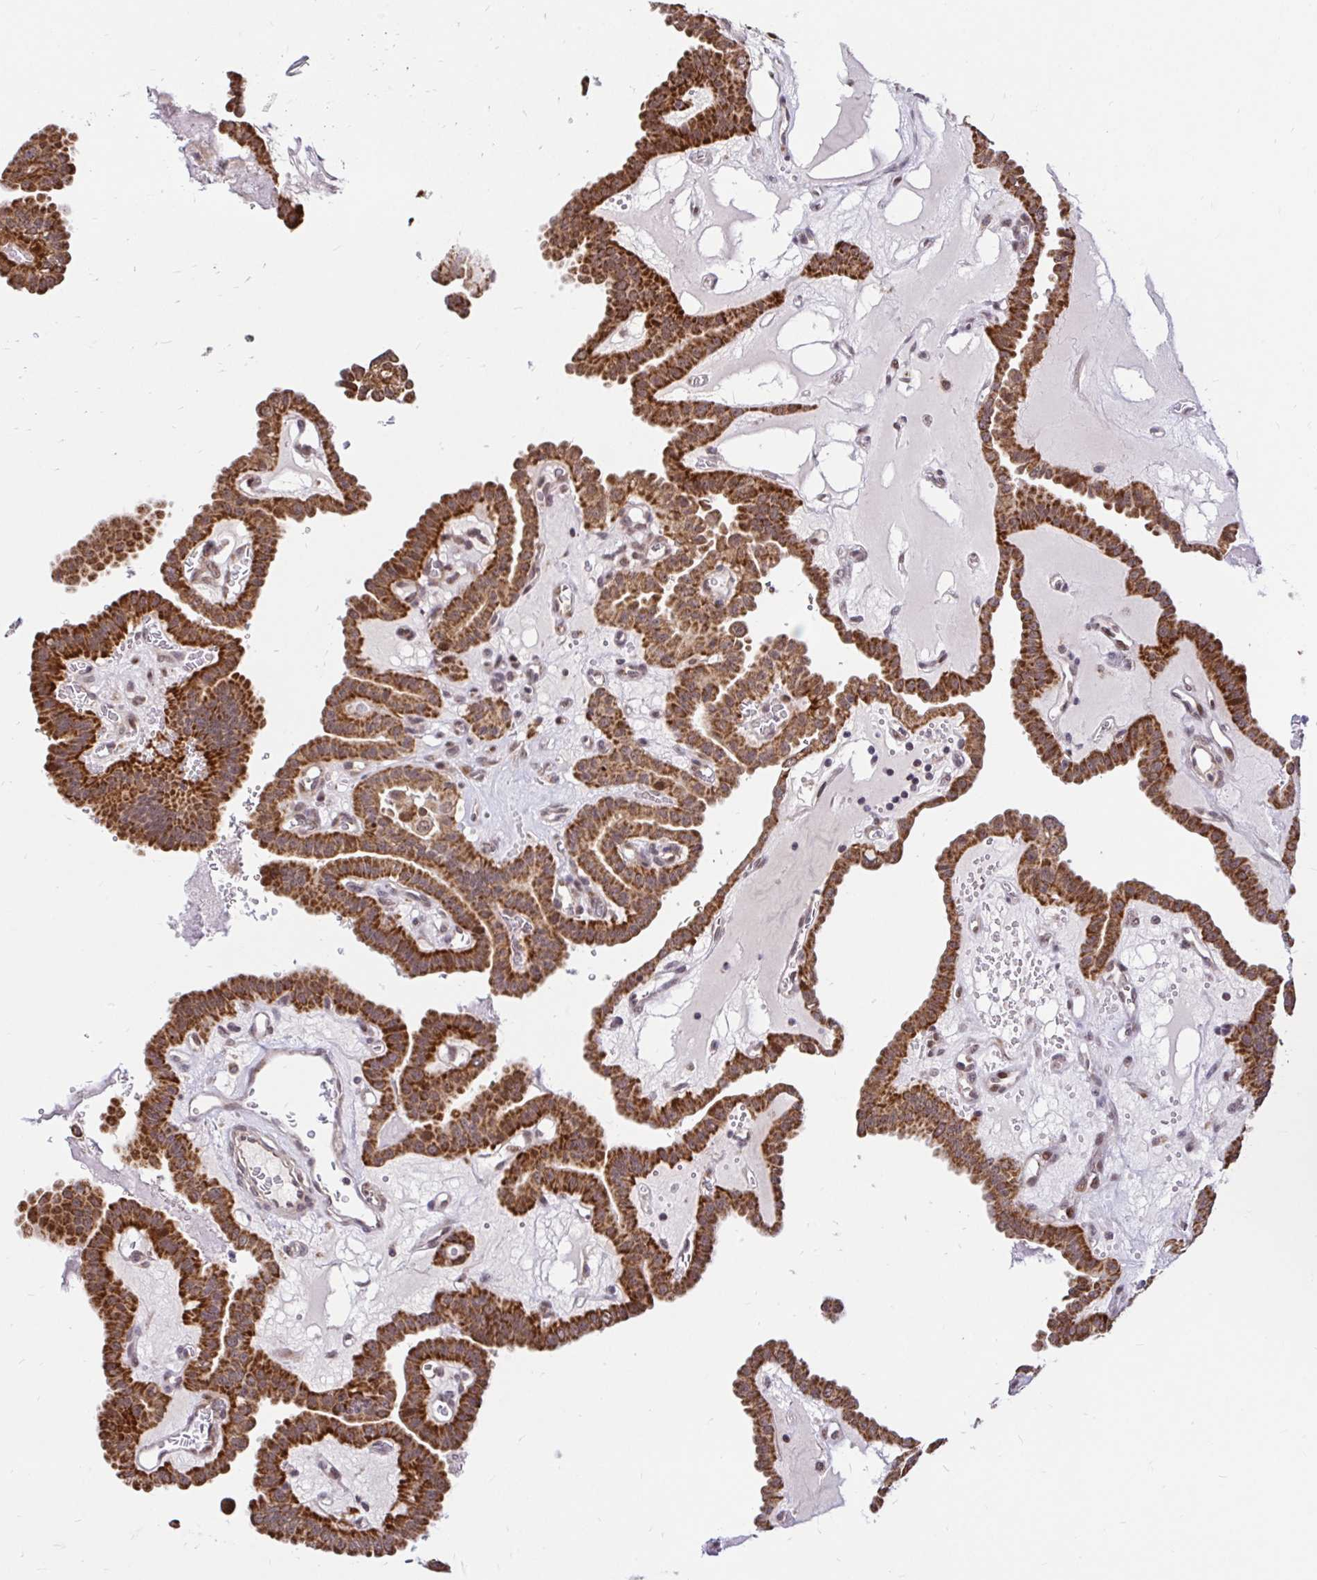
{"staining": {"intensity": "strong", "quantity": ">75%", "location": "cytoplasmic/membranous"}, "tissue": "thyroid cancer", "cell_type": "Tumor cells", "image_type": "cancer", "snomed": [{"axis": "morphology", "description": "Papillary adenocarcinoma, NOS"}, {"axis": "topography", "description": "Thyroid gland"}], "caption": "This is a photomicrograph of immunohistochemistry (IHC) staining of thyroid papillary adenocarcinoma, which shows strong expression in the cytoplasmic/membranous of tumor cells.", "gene": "TIMM50", "patient": {"sex": "male", "age": 87}}